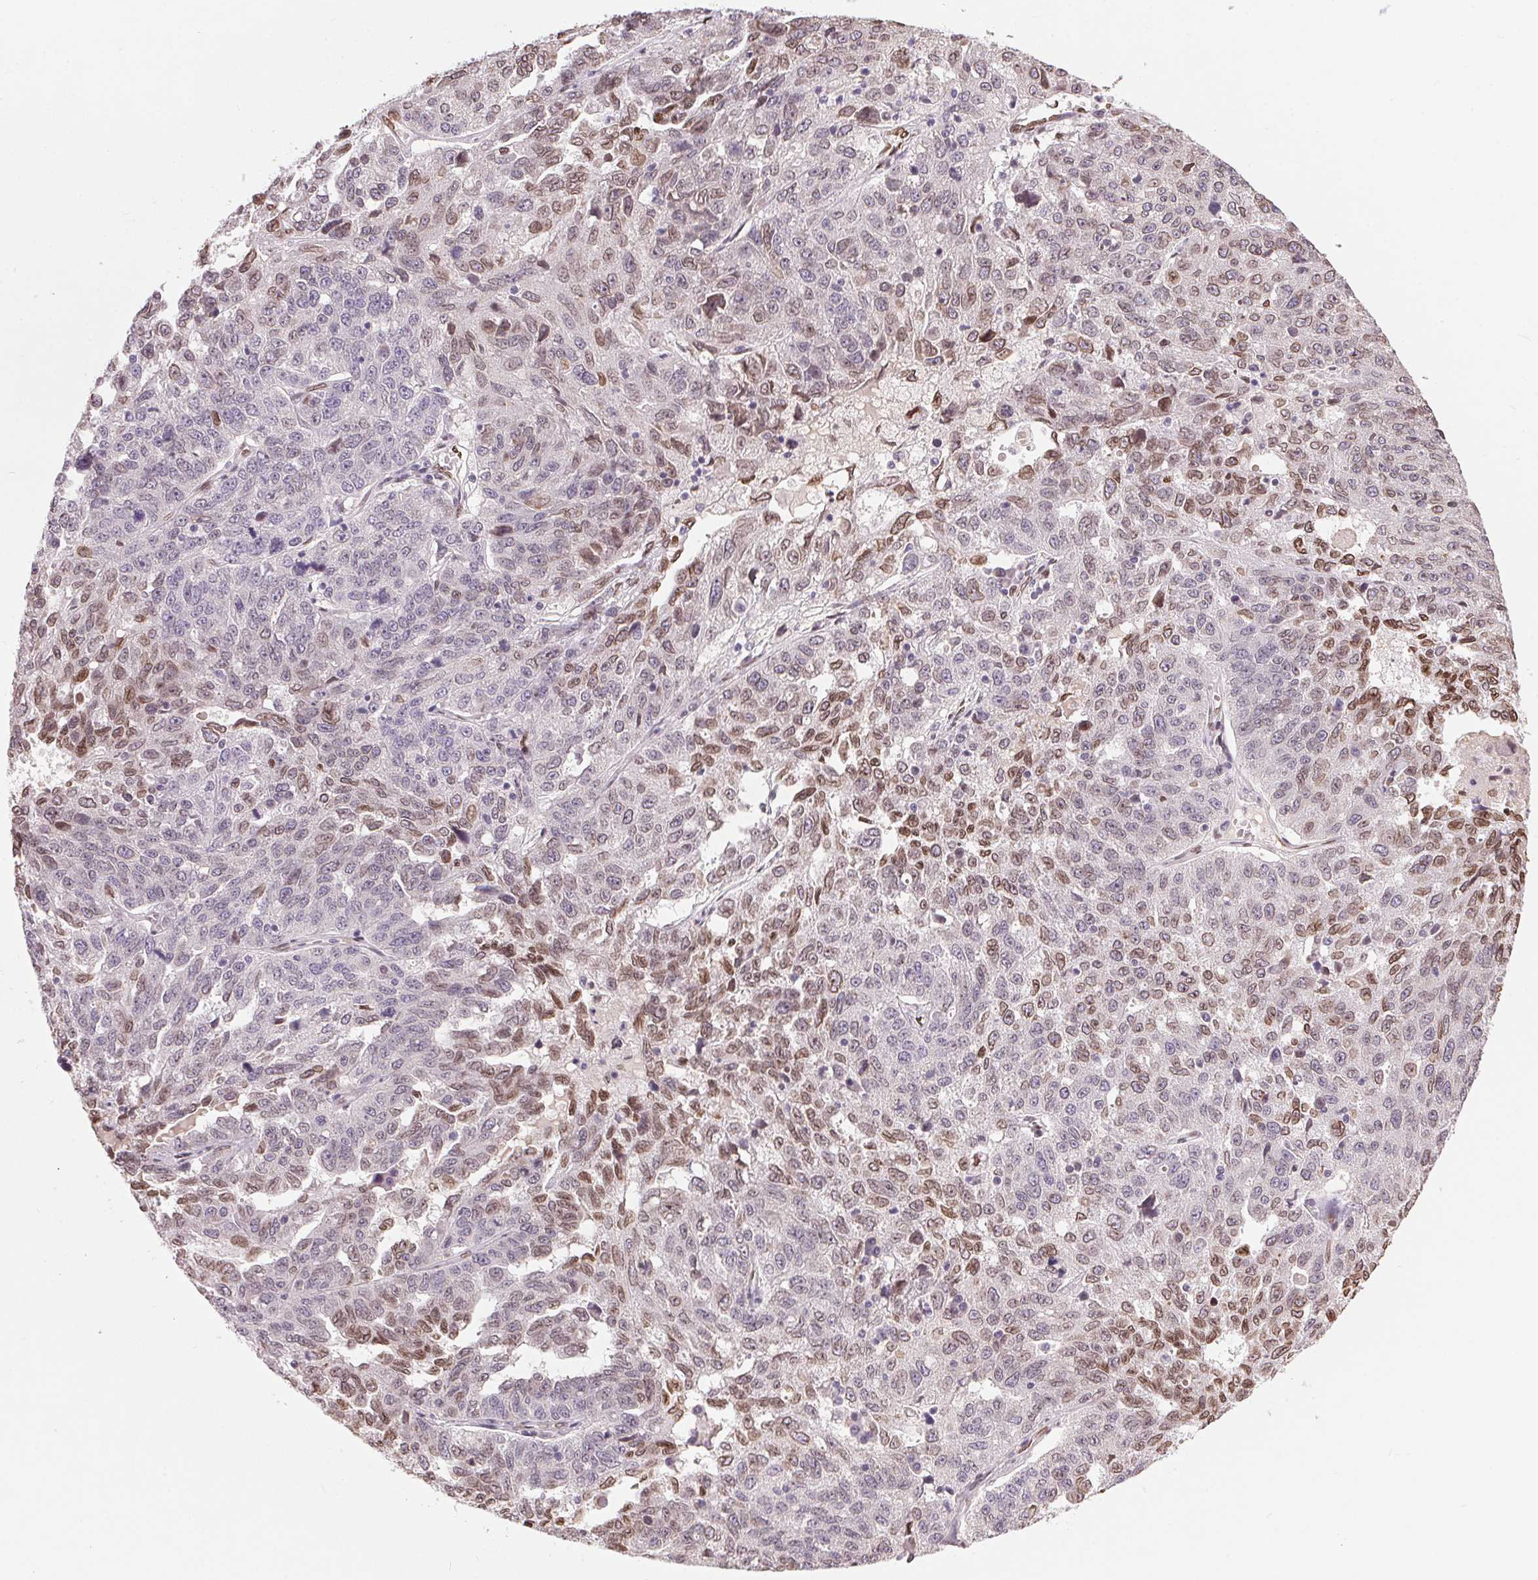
{"staining": {"intensity": "moderate", "quantity": "25%-75%", "location": "nuclear"}, "tissue": "ovarian cancer", "cell_type": "Tumor cells", "image_type": "cancer", "snomed": [{"axis": "morphology", "description": "Cystadenocarcinoma, serous, NOS"}, {"axis": "topography", "description": "Ovary"}], "caption": "A high-resolution photomicrograph shows immunohistochemistry (IHC) staining of ovarian serous cystadenocarcinoma, which displays moderate nuclear positivity in about 25%-75% of tumor cells. (DAB = brown stain, brightfield microscopy at high magnification).", "gene": "TMEM175", "patient": {"sex": "female", "age": 71}}